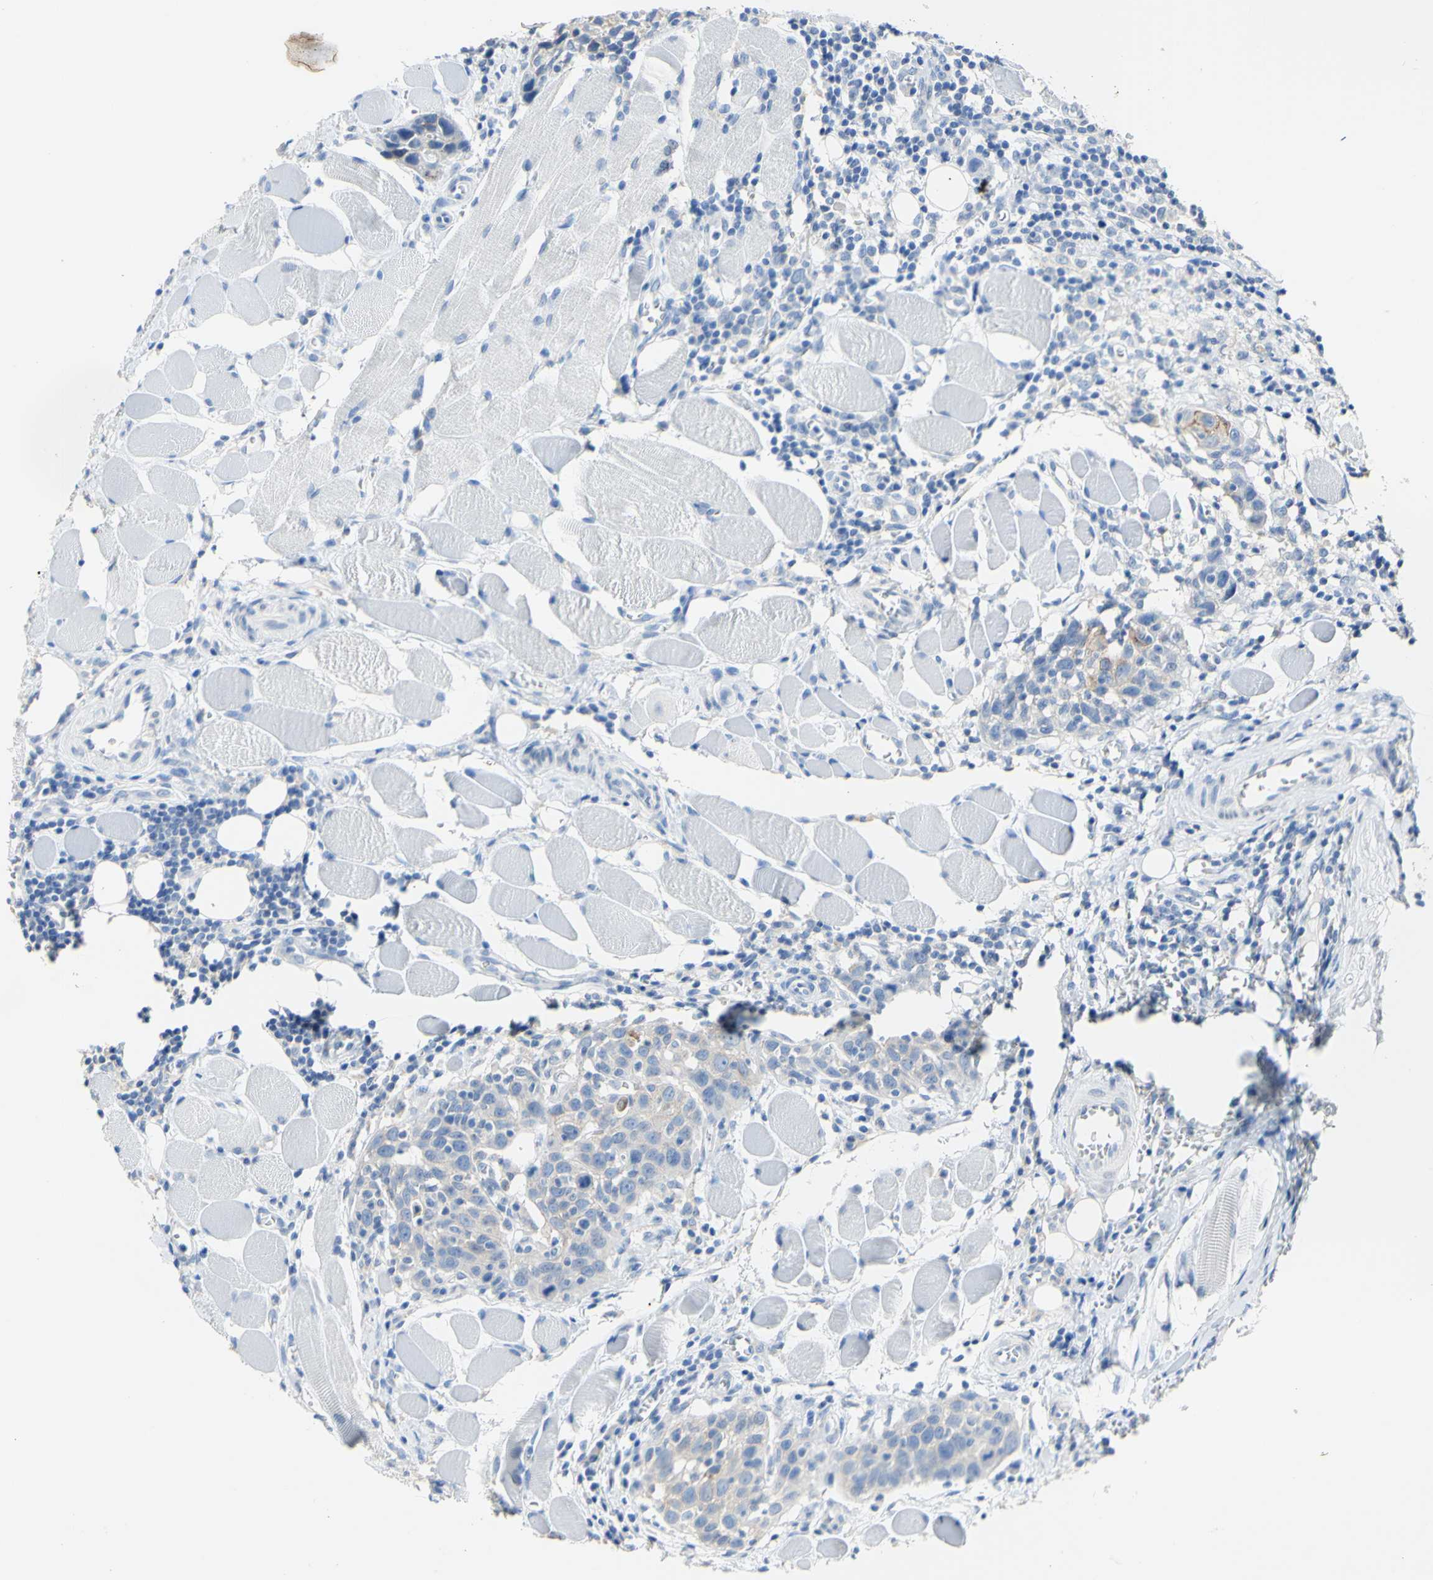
{"staining": {"intensity": "weak", "quantity": "25%-75%", "location": "cytoplasmic/membranous"}, "tissue": "head and neck cancer", "cell_type": "Tumor cells", "image_type": "cancer", "snomed": [{"axis": "morphology", "description": "Squamous cell carcinoma, NOS"}, {"axis": "topography", "description": "Oral tissue"}, {"axis": "topography", "description": "Head-Neck"}], "caption": "Immunohistochemistry (IHC) image of neoplastic tissue: head and neck cancer (squamous cell carcinoma) stained using IHC exhibits low levels of weak protein expression localized specifically in the cytoplasmic/membranous of tumor cells, appearing as a cytoplasmic/membranous brown color.", "gene": "DSC2", "patient": {"sex": "female", "age": 50}}